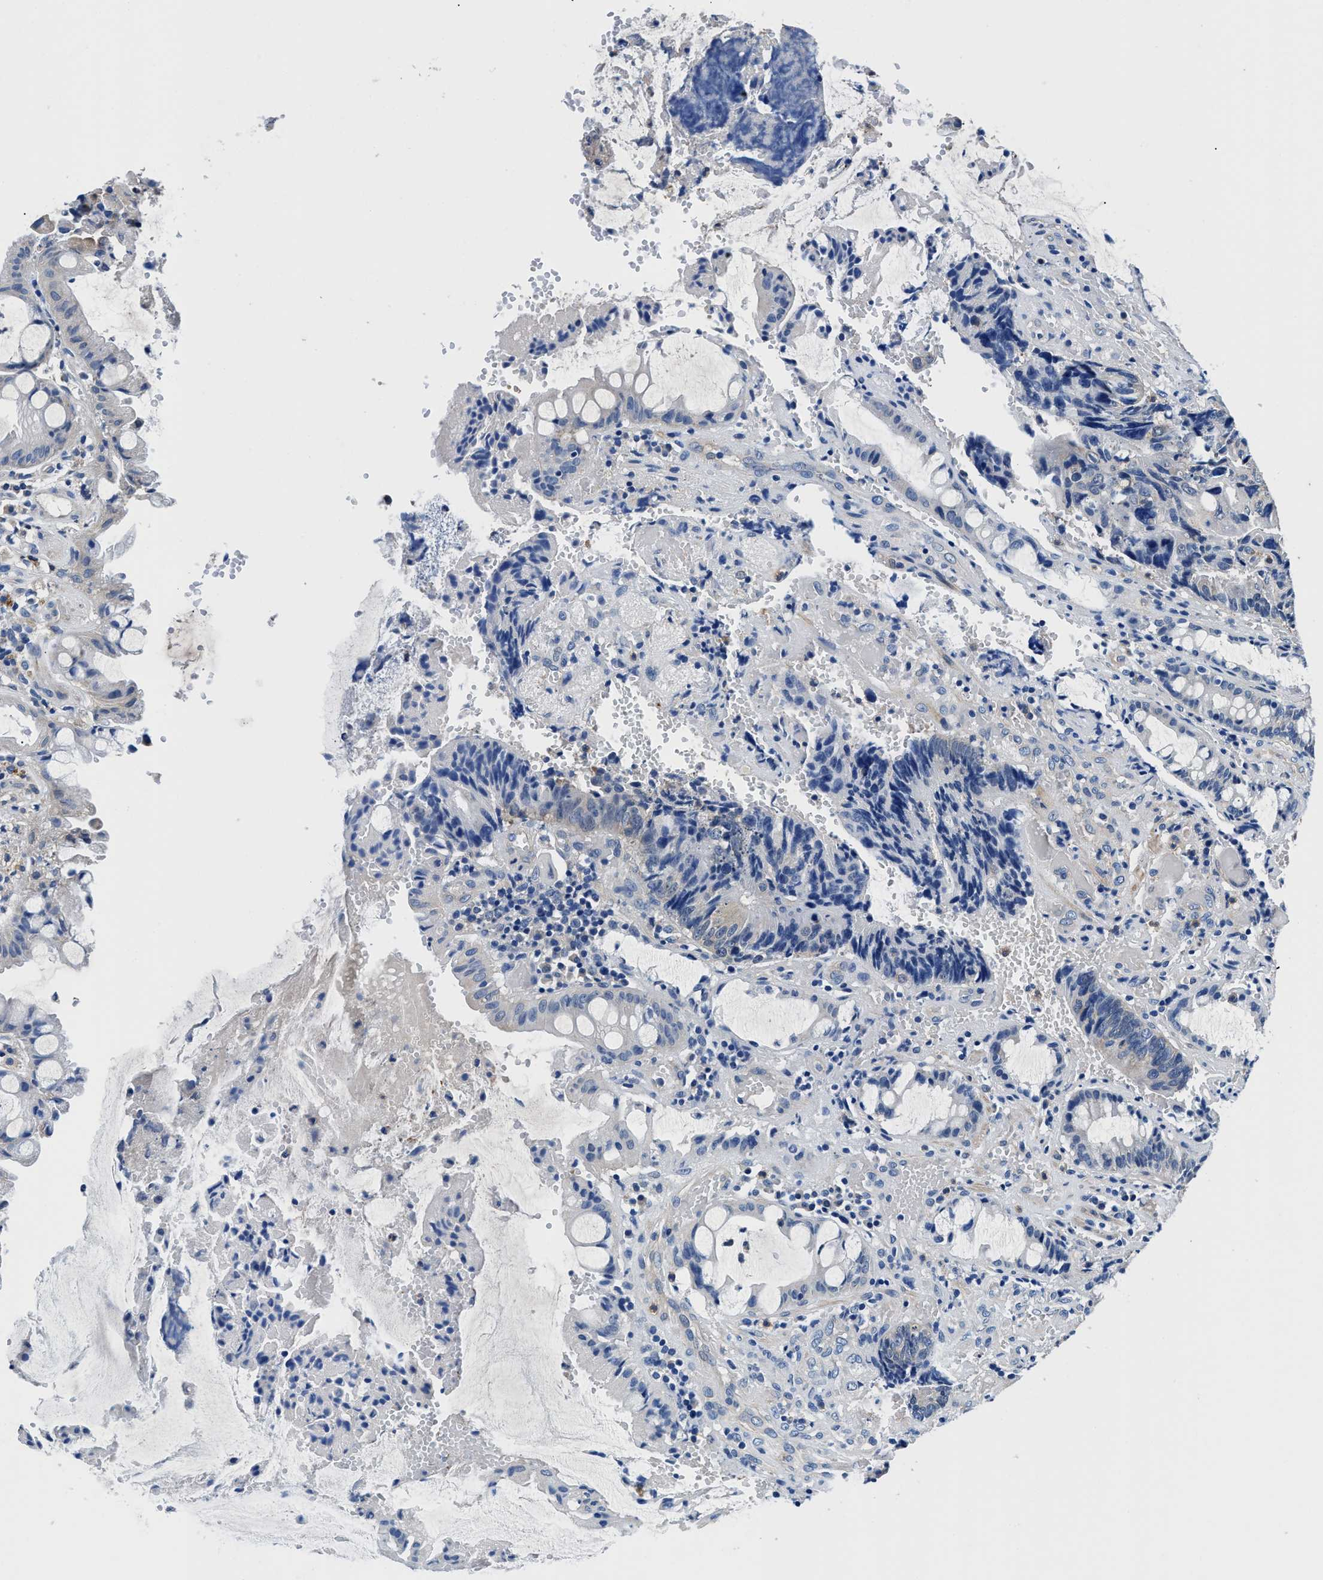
{"staining": {"intensity": "negative", "quantity": "none", "location": "none"}, "tissue": "colorectal cancer", "cell_type": "Tumor cells", "image_type": "cancer", "snomed": [{"axis": "morphology", "description": "Adenocarcinoma, NOS"}, {"axis": "topography", "description": "Colon"}], "caption": "IHC histopathology image of neoplastic tissue: human colorectal cancer stained with DAB shows no significant protein positivity in tumor cells.", "gene": "NEU1", "patient": {"sex": "female", "age": 57}}